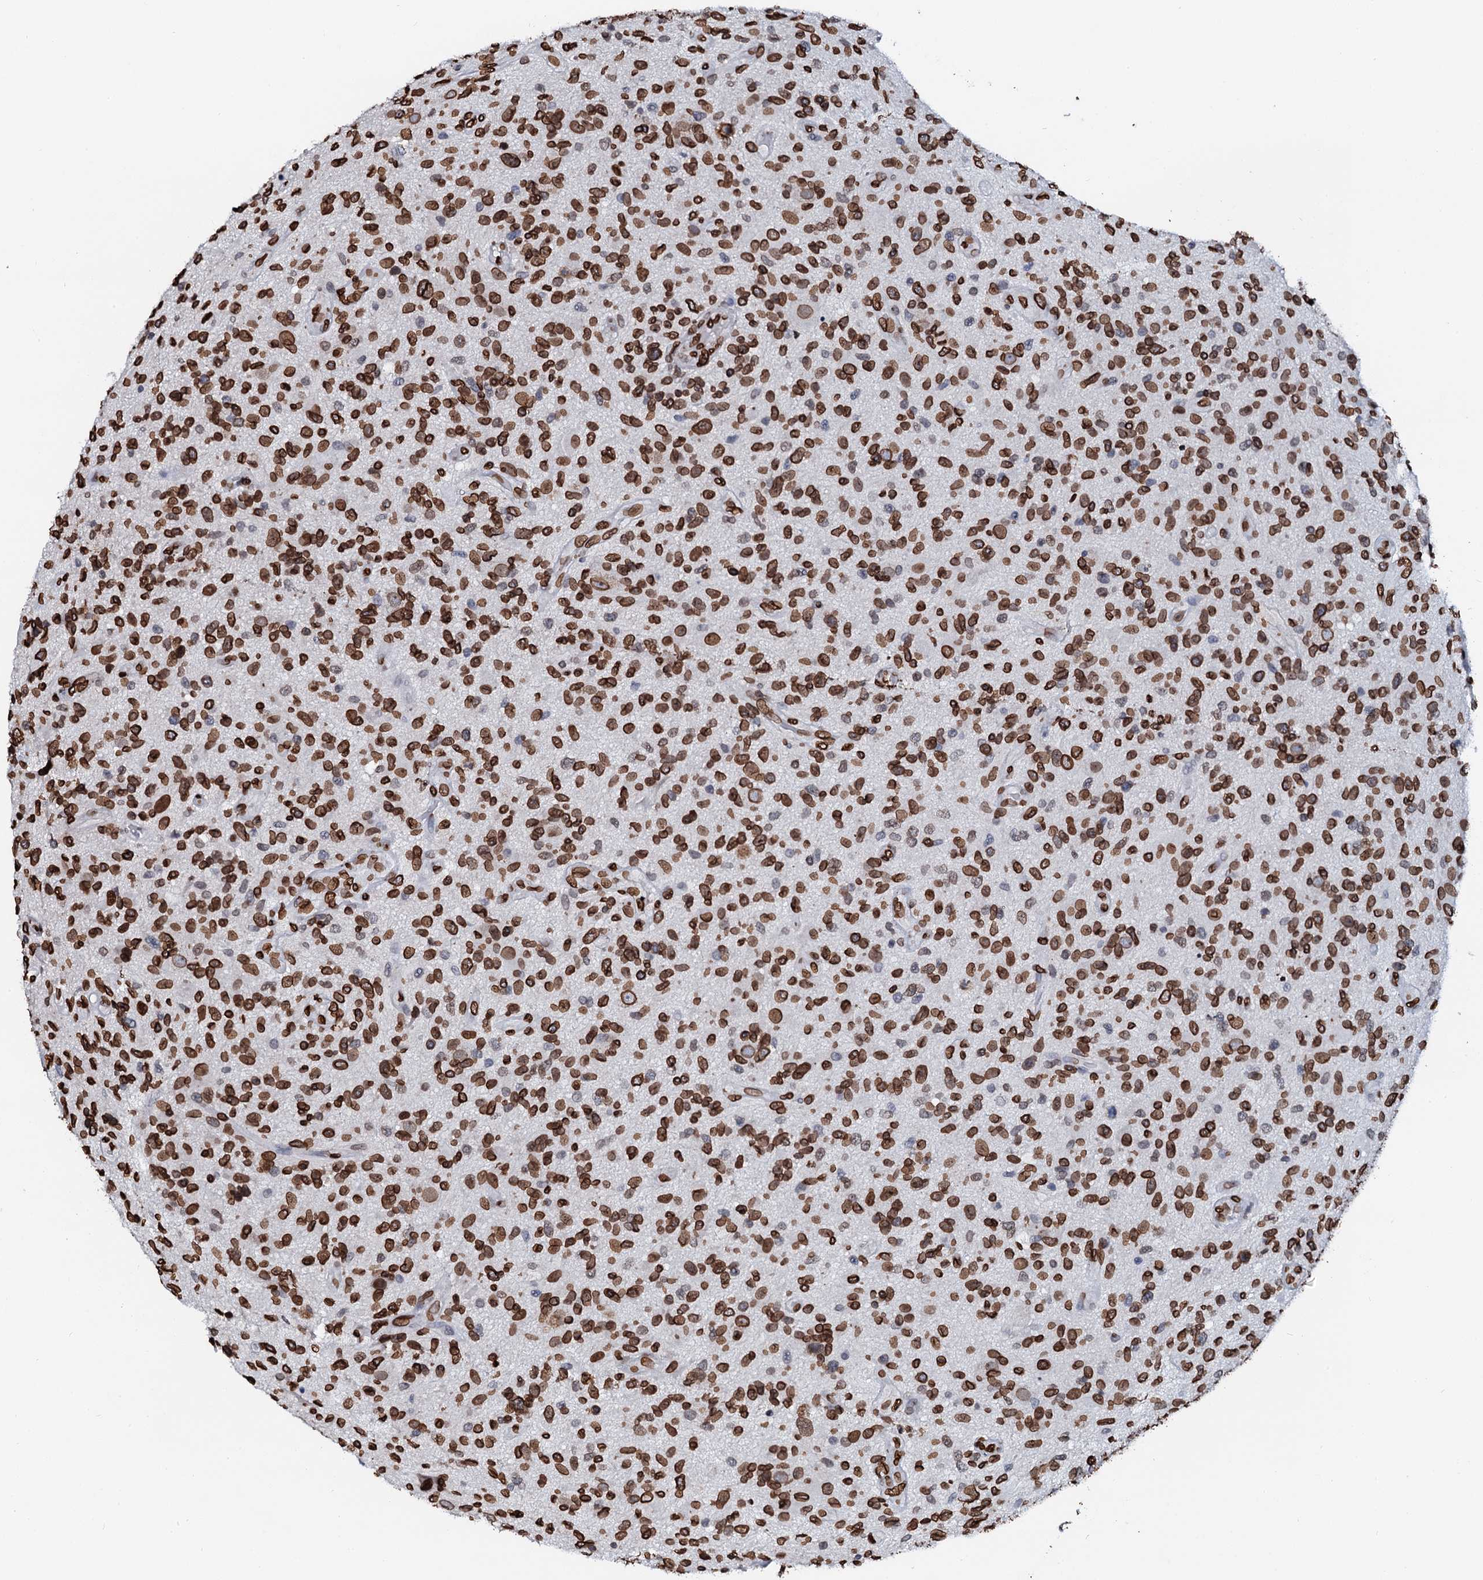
{"staining": {"intensity": "strong", "quantity": ">75%", "location": "nuclear"}, "tissue": "glioma", "cell_type": "Tumor cells", "image_type": "cancer", "snomed": [{"axis": "morphology", "description": "Glioma, malignant, High grade"}, {"axis": "topography", "description": "Brain"}], "caption": "A photomicrograph of glioma stained for a protein demonstrates strong nuclear brown staining in tumor cells.", "gene": "KATNAL2", "patient": {"sex": "male", "age": 47}}